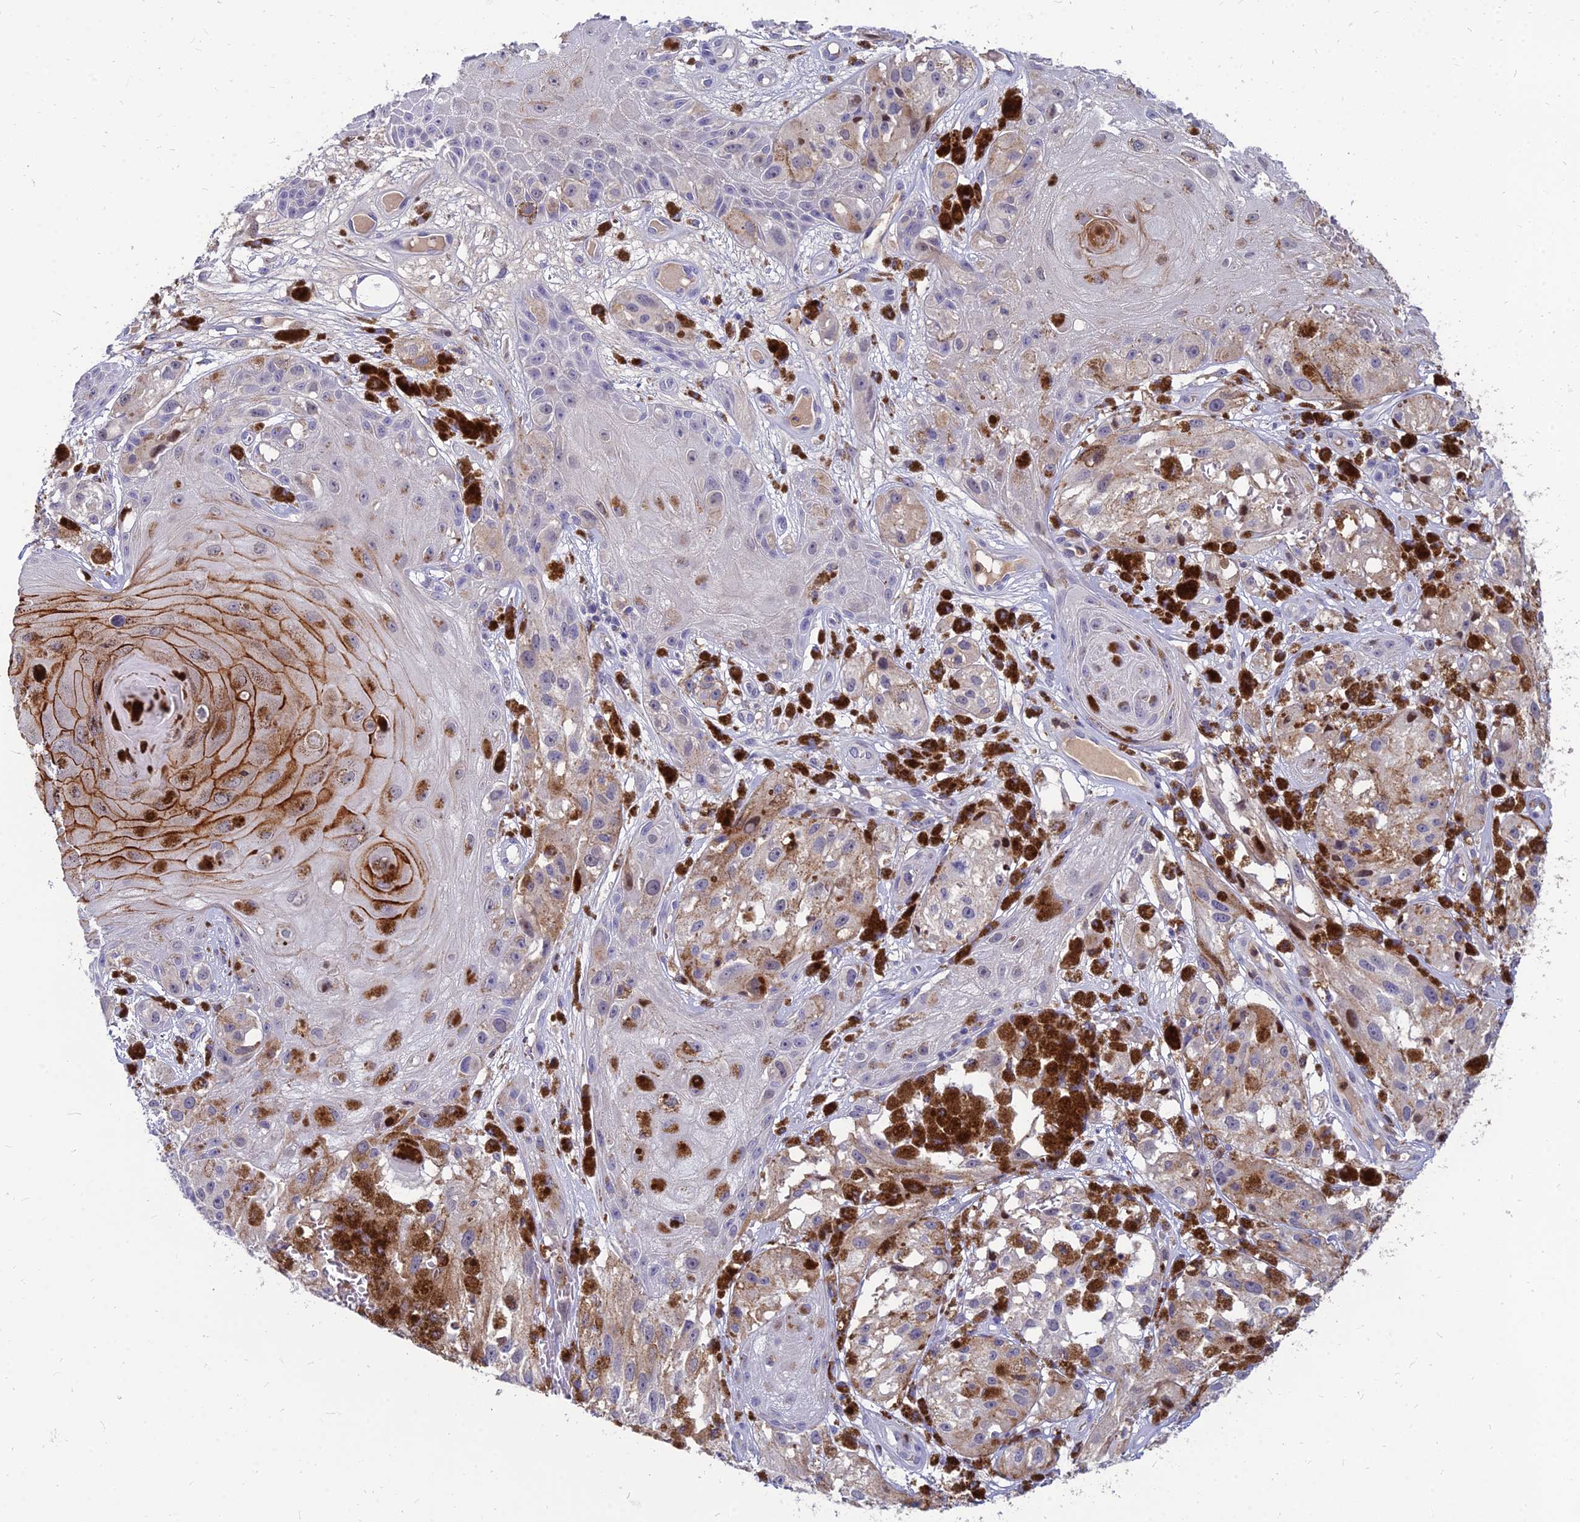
{"staining": {"intensity": "strong", "quantity": "<25%", "location": "cytoplasmic/membranous"}, "tissue": "melanoma", "cell_type": "Tumor cells", "image_type": "cancer", "snomed": [{"axis": "morphology", "description": "Malignant melanoma, NOS"}, {"axis": "topography", "description": "Skin"}], "caption": "Melanoma stained for a protein demonstrates strong cytoplasmic/membranous positivity in tumor cells.", "gene": "GOLGA6D", "patient": {"sex": "male", "age": 88}}